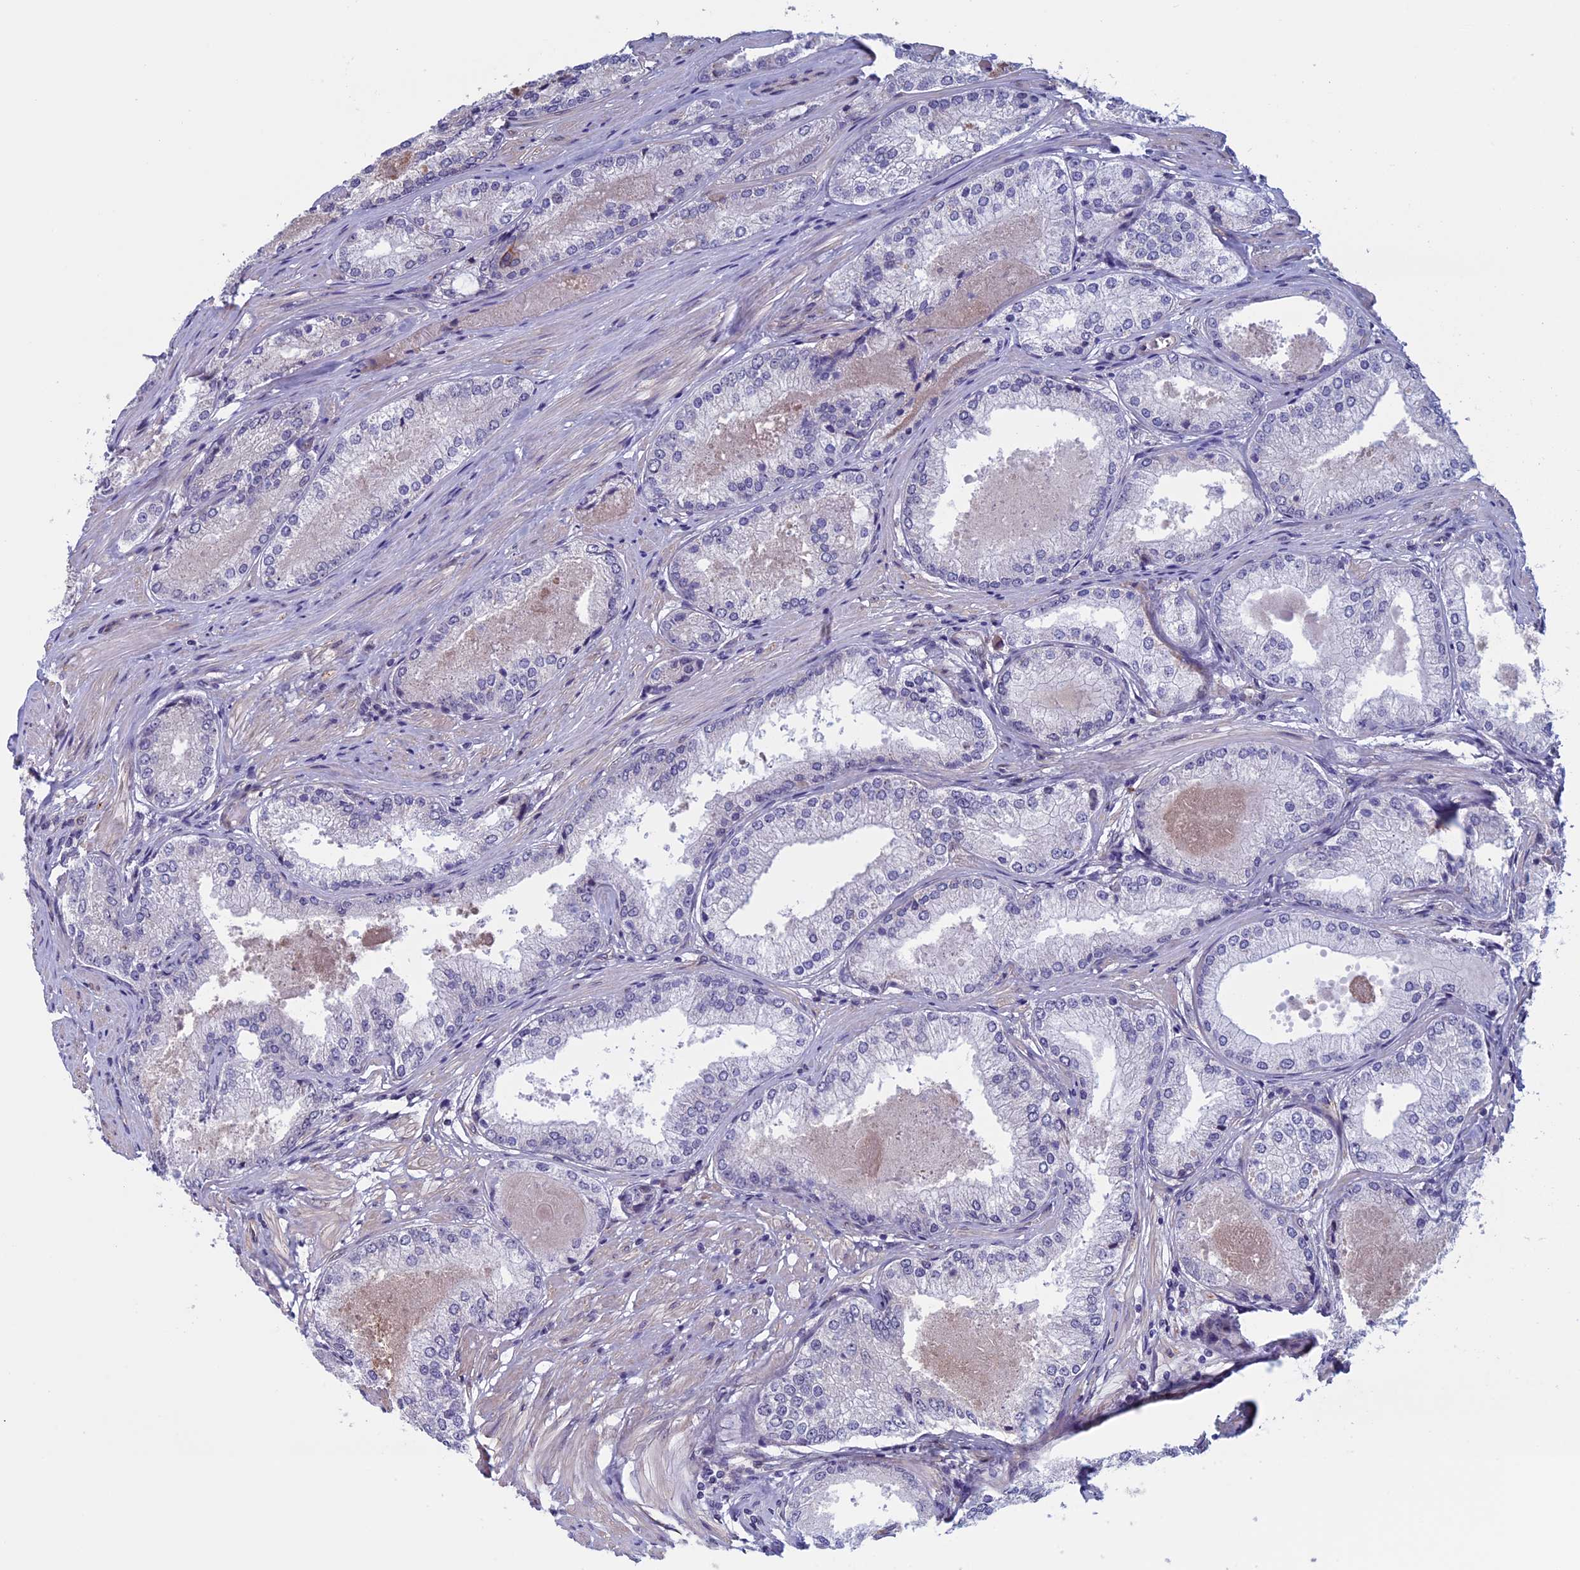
{"staining": {"intensity": "negative", "quantity": "none", "location": "none"}, "tissue": "prostate cancer", "cell_type": "Tumor cells", "image_type": "cancer", "snomed": [{"axis": "morphology", "description": "Adenocarcinoma, Low grade"}, {"axis": "topography", "description": "Prostate"}], "caption": "Human prostate adenocarcinoma (low-grade) stained for a protein using immunohistochemistry (IHC) exhibits no positivity in tumor cells.", "gene": "SLC1A6", "patient": {"sex": "male", "age": 68}}